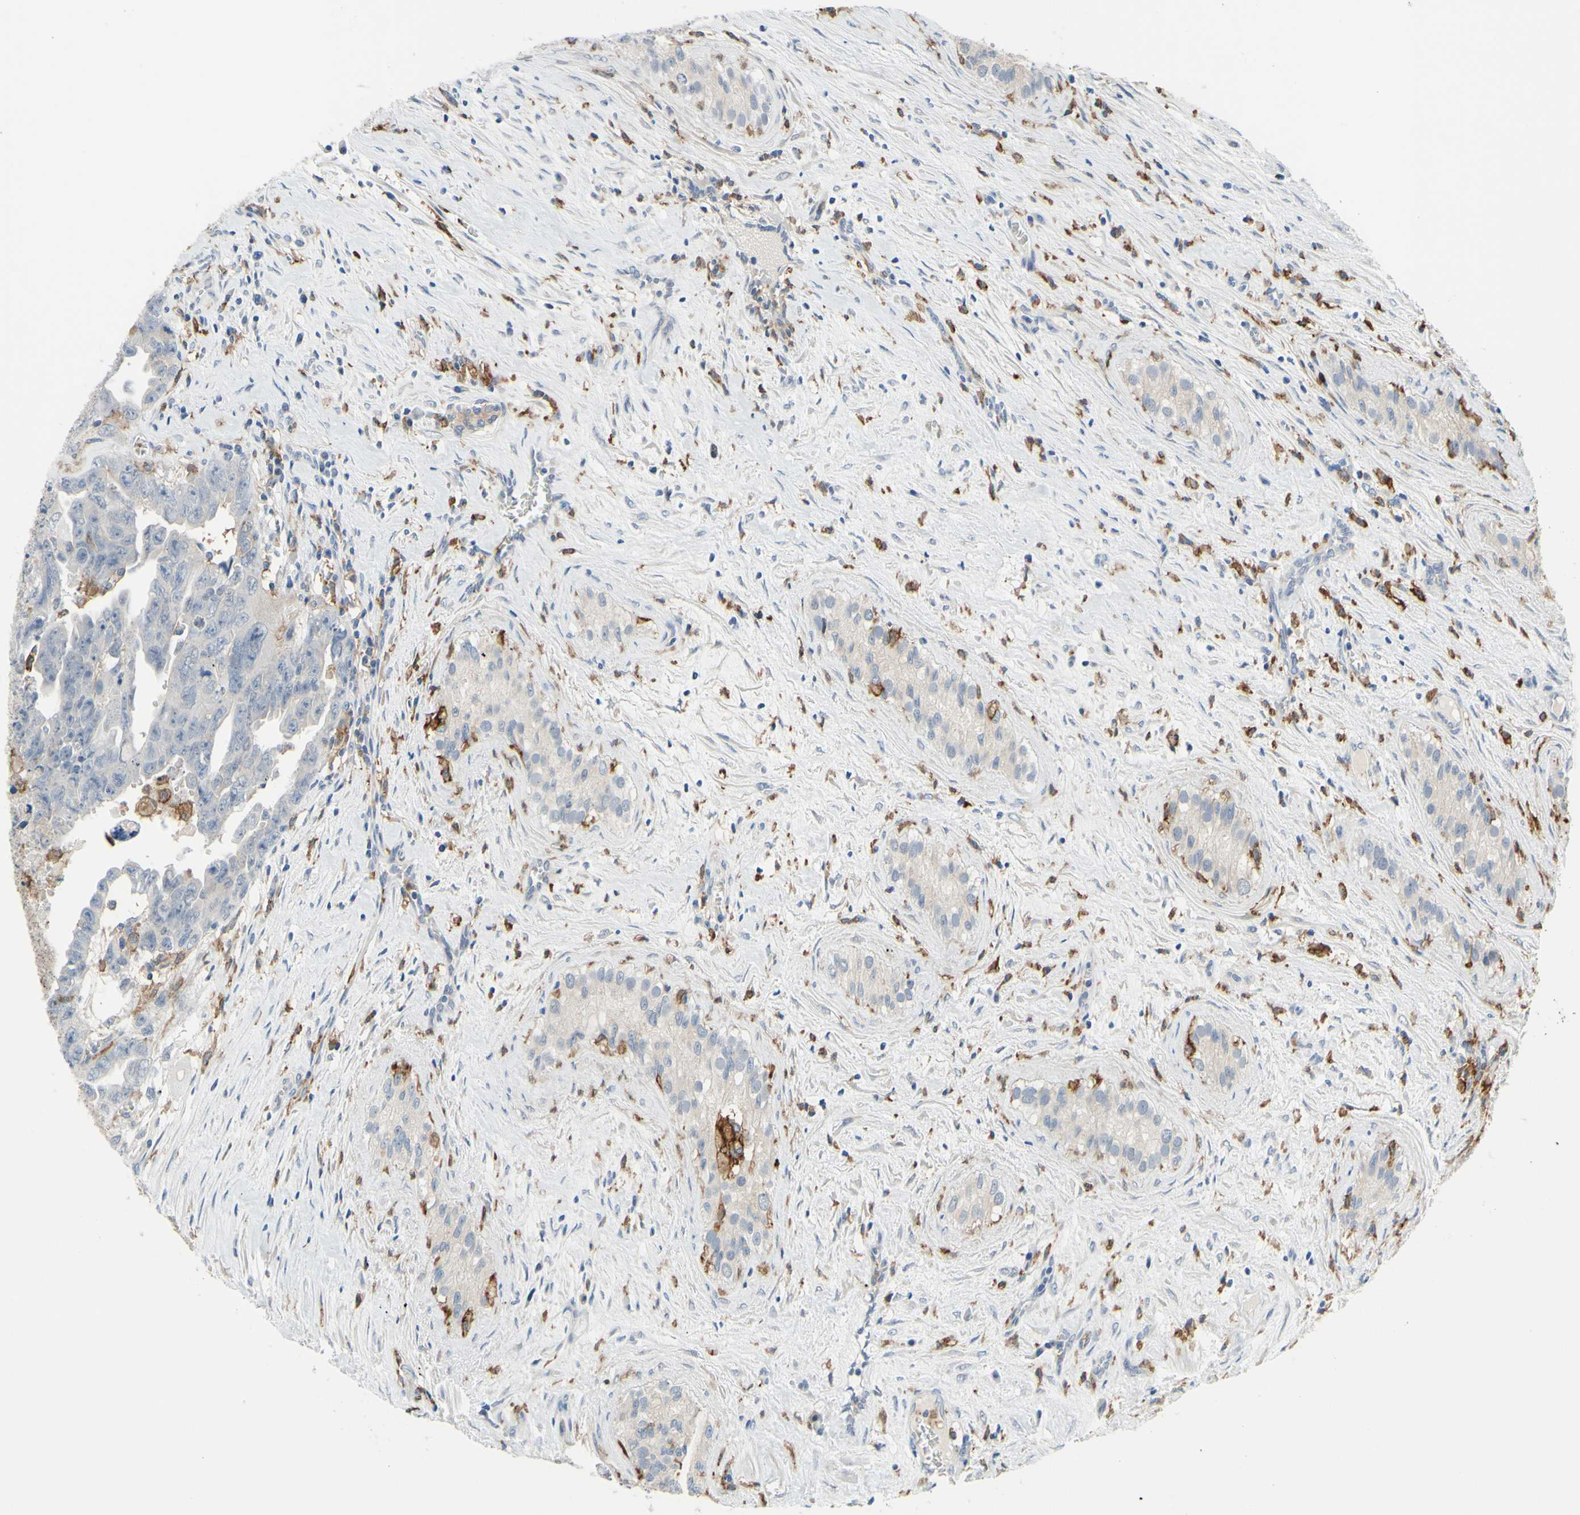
{"staining": {"intensity": "negative", "quantity": "none", "location": "none"}, "tissue": "testis cancer", "cell_type": "Tumor cells", "image_type": "cancer", "snomed": [{"axis": "morphology", "description": "Carcinoma, Embryonal, NOS"}, {"axis": "topography", "description": "Testis"}], "caption": "IHC of testis embryonal carcinoma exhibits no positivity in tumor cells.", "gene": "FCGR2A", "patient": {"sex": "male", "age": 28}}